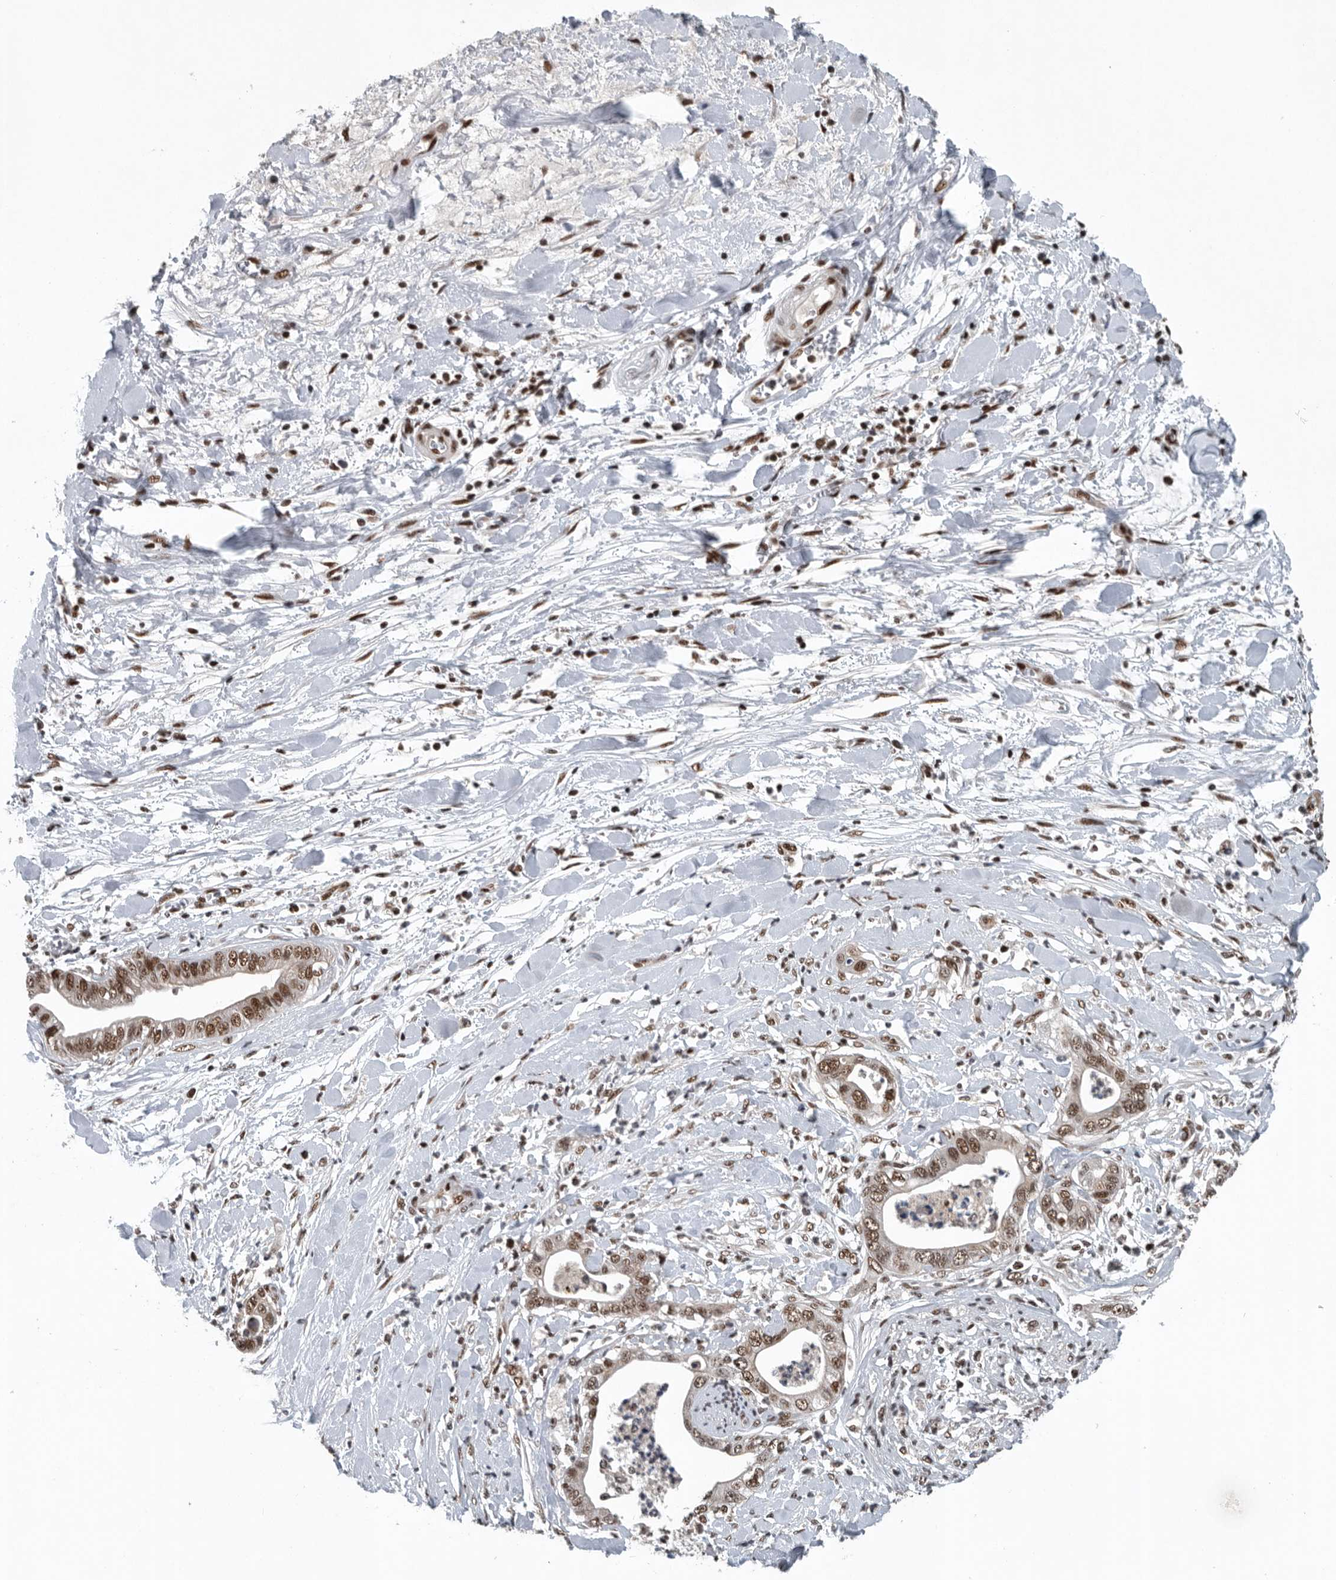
{"staining": {"intensity": "moderate", "quantity": ">75%", "location": "nuclear"}, "tissue": "pancreatic cancer", "cell_type": "Tumor cells", "image_type": "cancer", "snomed": [{"axis": "morphology", "description": "Adenocarcinoma, NOS"}, {"axis": "topography", "description": "Pancreas"}], "caption": "Protein positivity by IHC demonstrates moderate nuclear positivity in about >75% of tumor cells in adenocarcinoma (pancreatic).", "gene": "SENP7", "patient": {"sex": "female", "age": 78}}